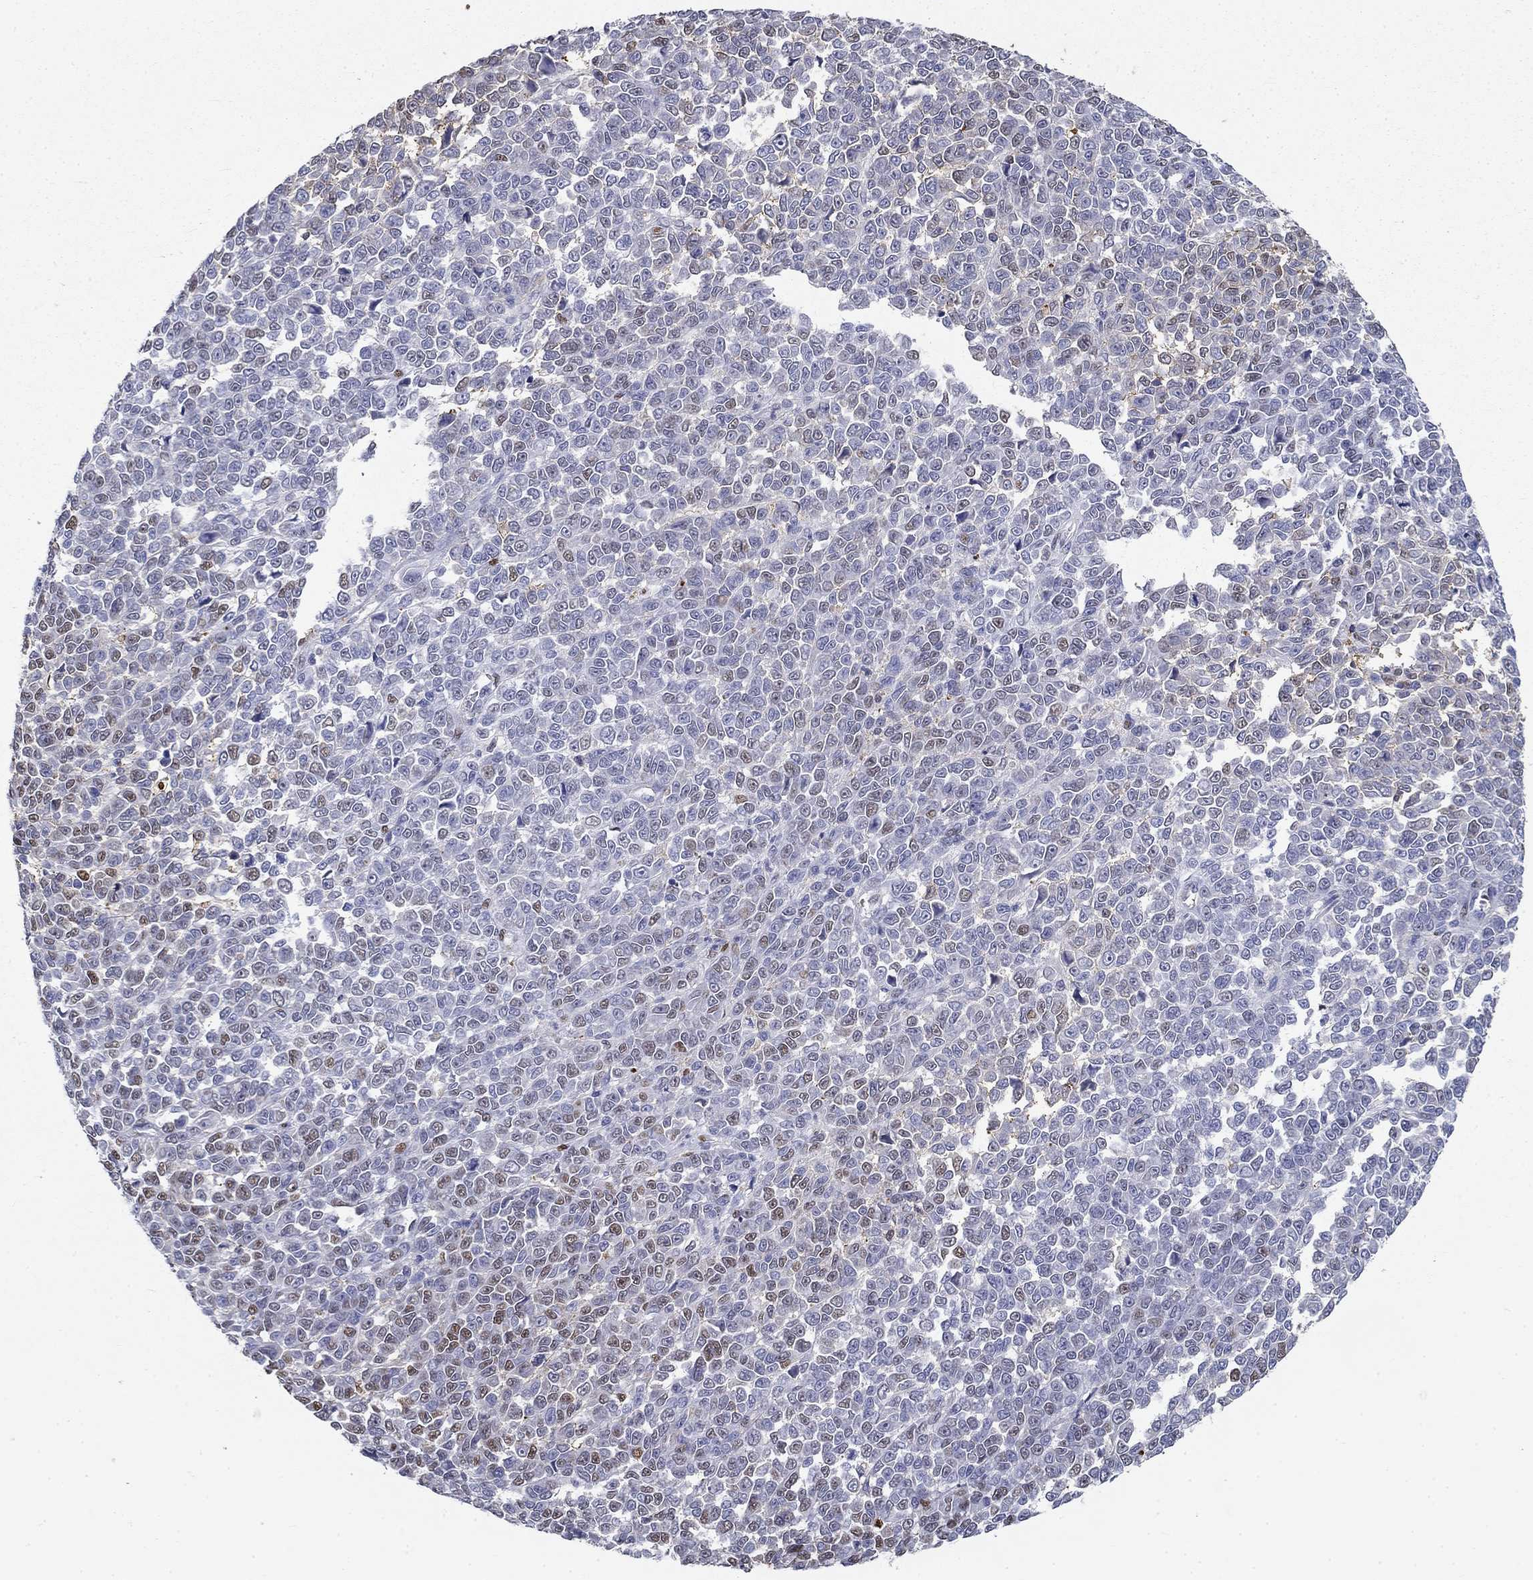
{"staining": {"intensity": "moderate", "quantity": "<25%", "location": "nuclear"}, "tissue": "melanoma", "cell_type": "Tumor cells", "image_type": "cancer", "snomed": [{"axis": "morphology", "description": "Malignant melanoma, NOS"}, {"axis": "topography", "description": "Skin"}], "caption": "Moderate nuclear expression for a protein is seen in approximately <25% of tumor cells of melanoma using immunohistochemistry (IHC).", "gene": "IGSF8", "patient": {"sex": "female", "age": 95}}